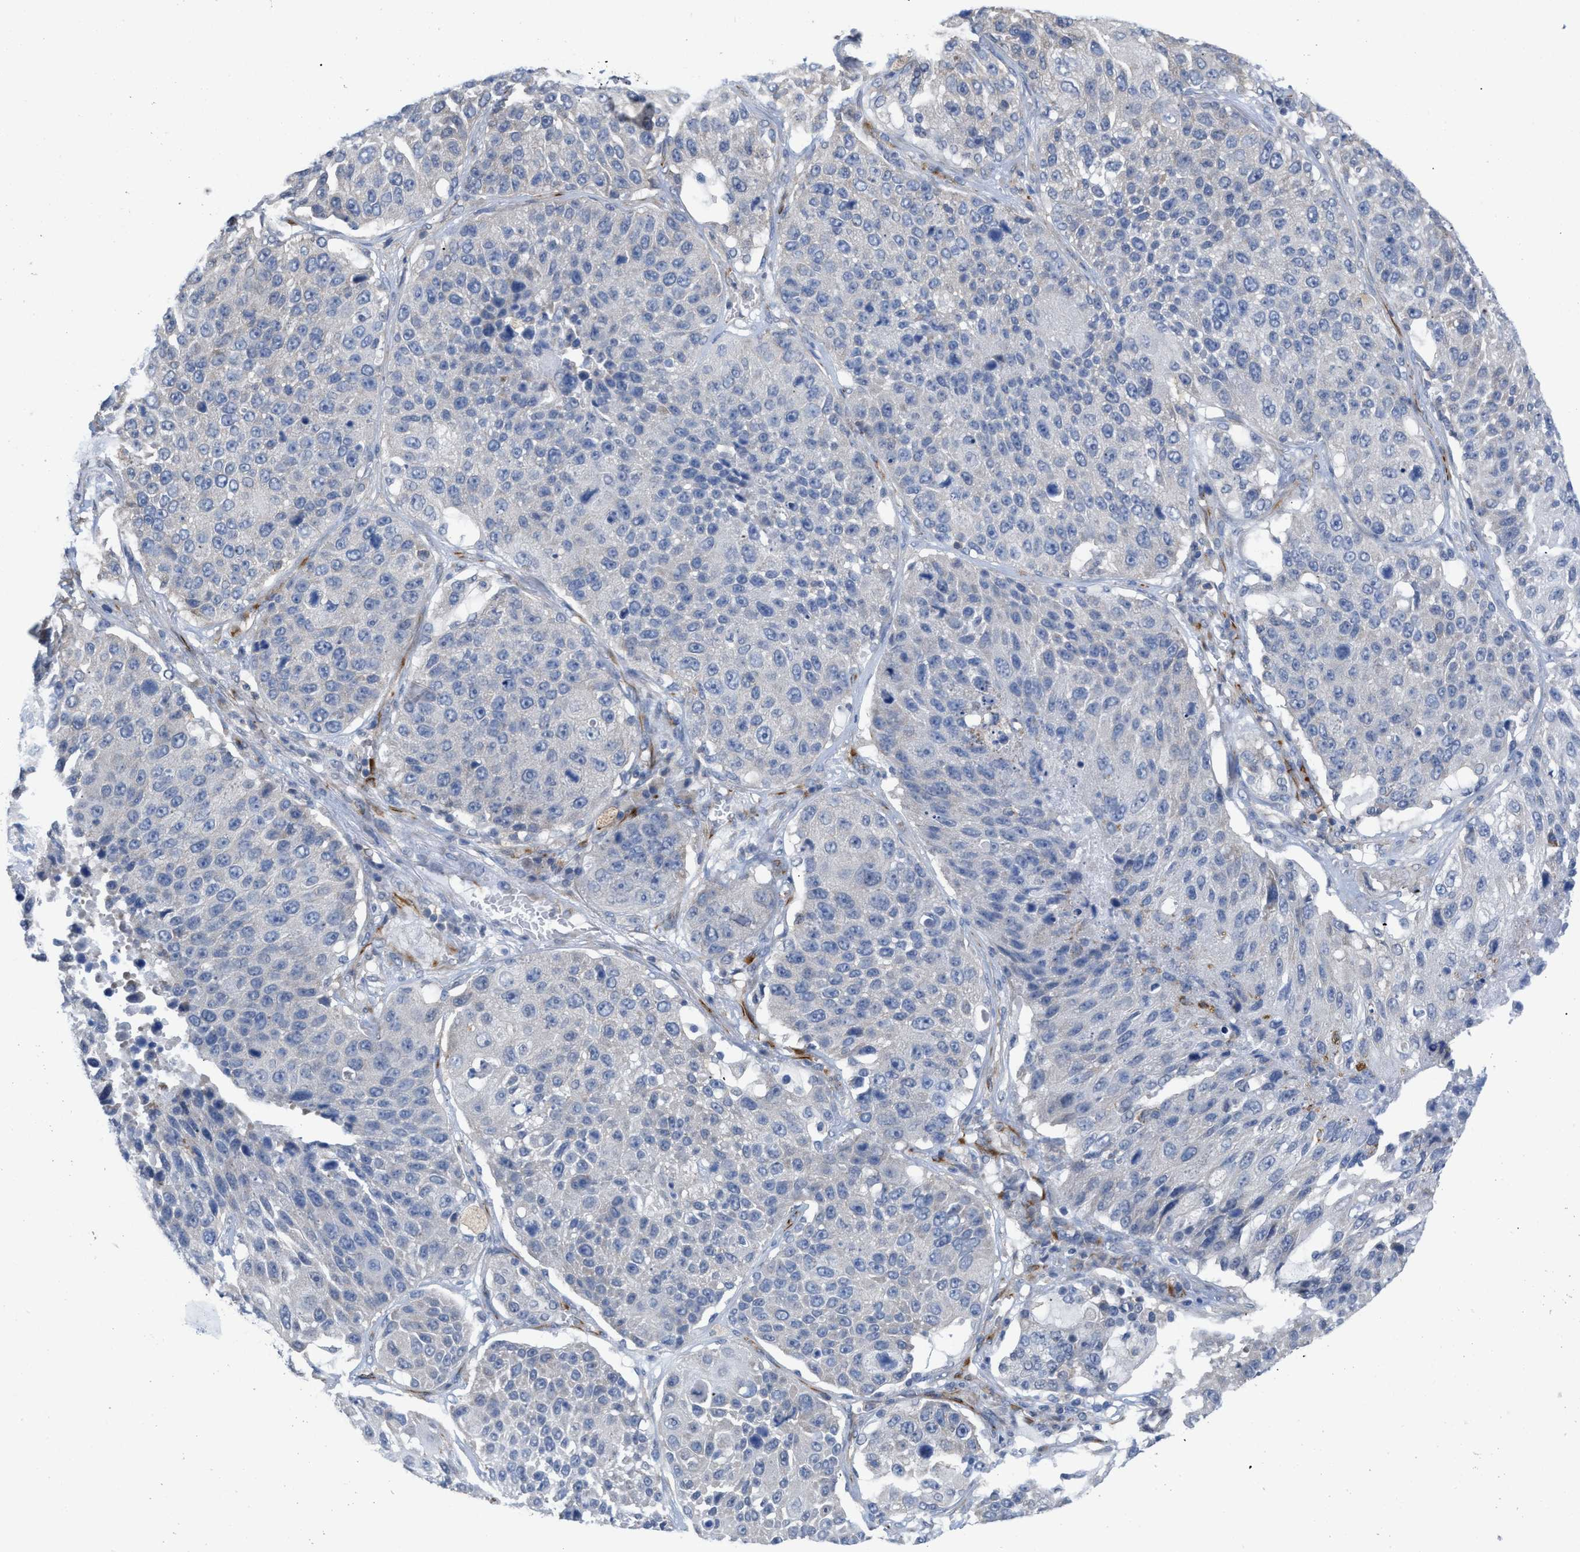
{"staining": {"intensity": "negative", "quantity": "none", "location": "none"}, "tissue": "lung cancer", "cell_type": "Tumor cells", "image_type": "cancer", "snomed": [{"axis": "morphology", "description": "Squamous cell carcinoma, NOS"}, {"axis": "topography", "description": "Lung"}], "caption": "The histopathology image exhibits no significant expression in tumor cells of lung cancer.", "gene": "TMEM131", "patient": {"sex": "male", "age": 61}}